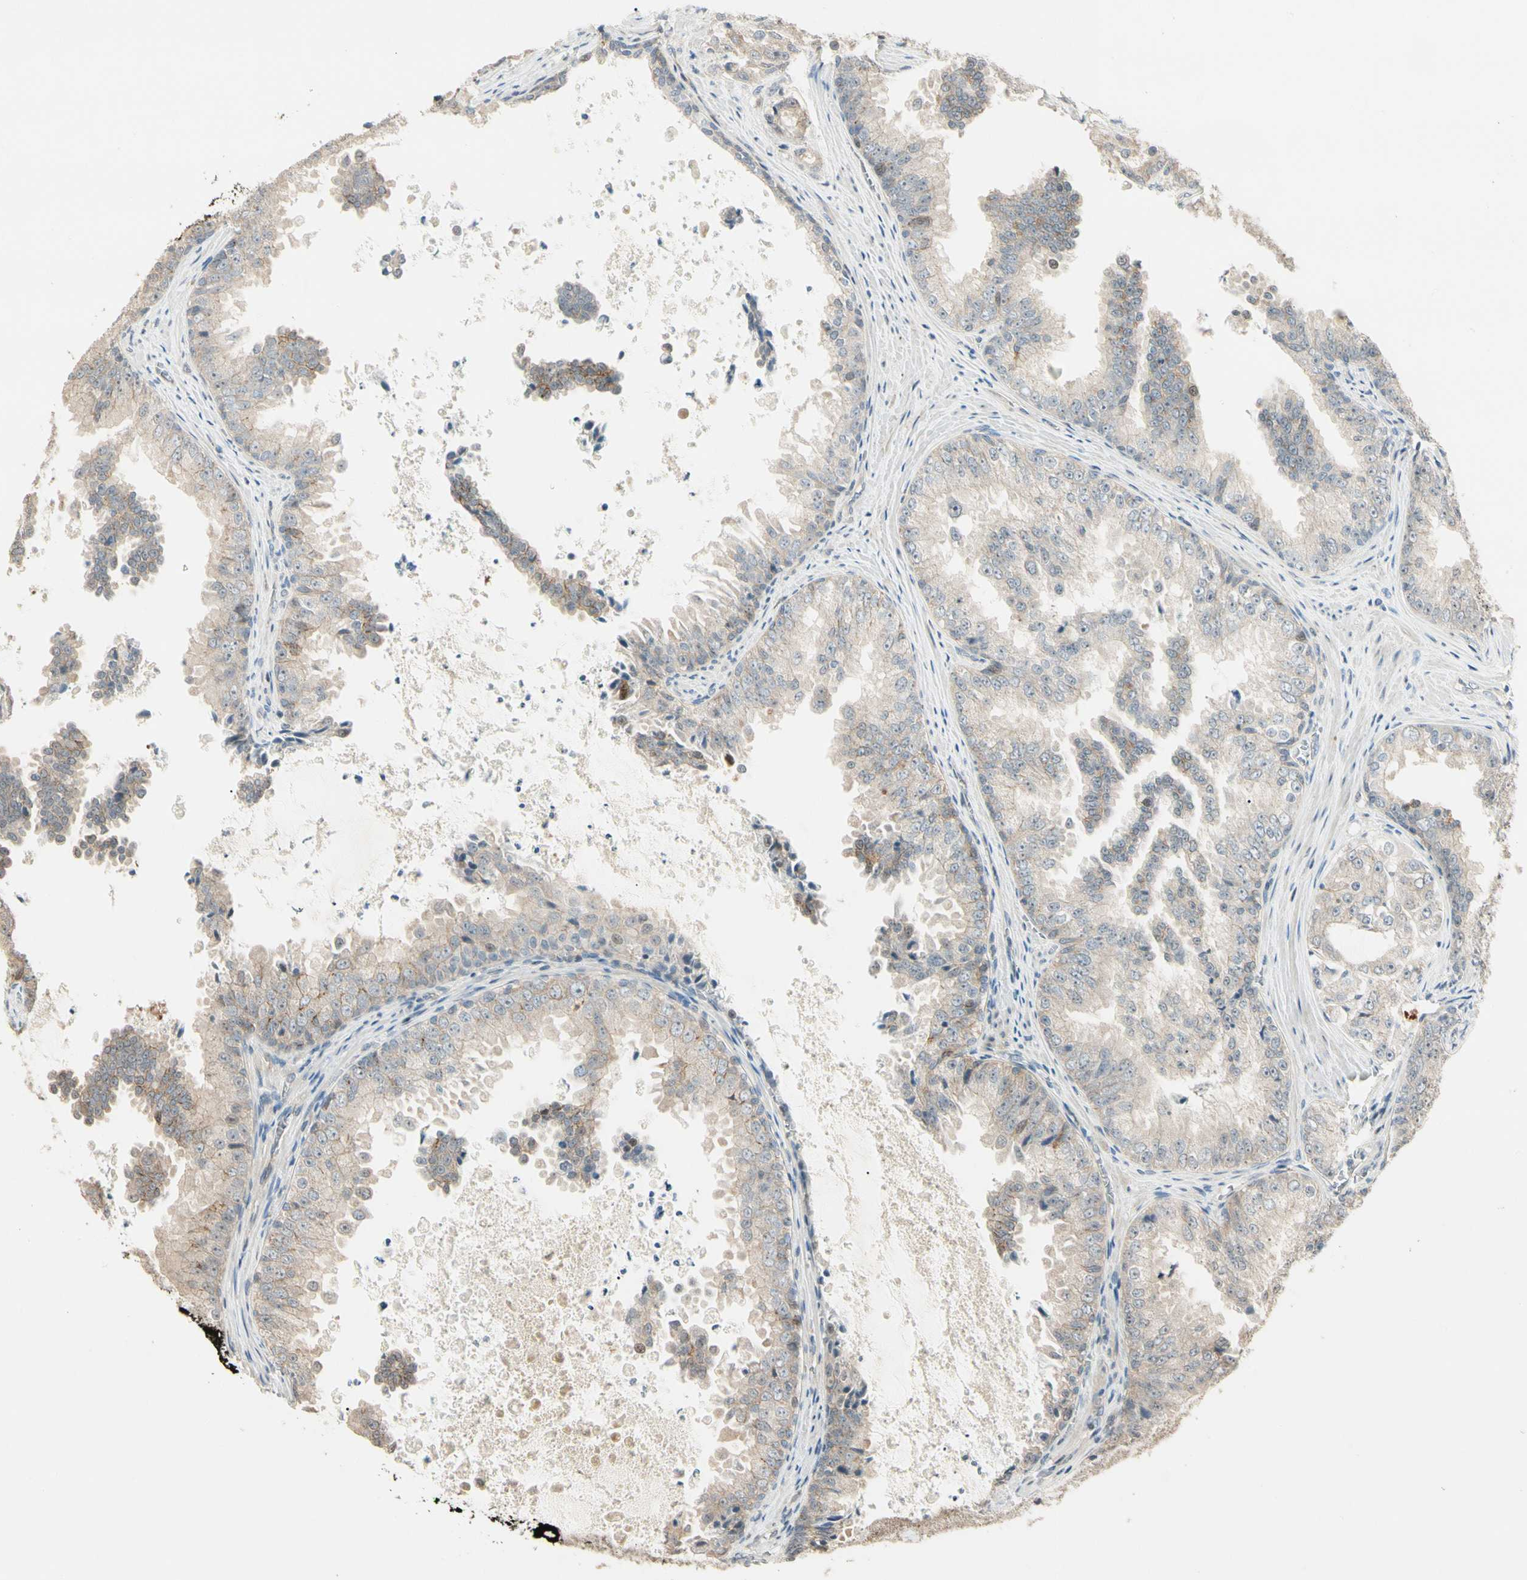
{"staining": {"intensity": "weak", "quantity": "<25%", "location": "cytoplasmic/membranous,nuclear"}, "tissue": "prostate cancer", "cell_type": "Tumor cells", "image_type": "cancer", "snomed": [{"axis": "morphology", "description": "Adenocarcinoma, High grade"}, {"axis": "topography", "description": "Prostate"}], "caption": "Tumor cells show no significant protein staining in prostate cancer (high-grade adenocarcinoma).", "gene": "P3H2", "patient": {"sex": "male", "age": 73}}